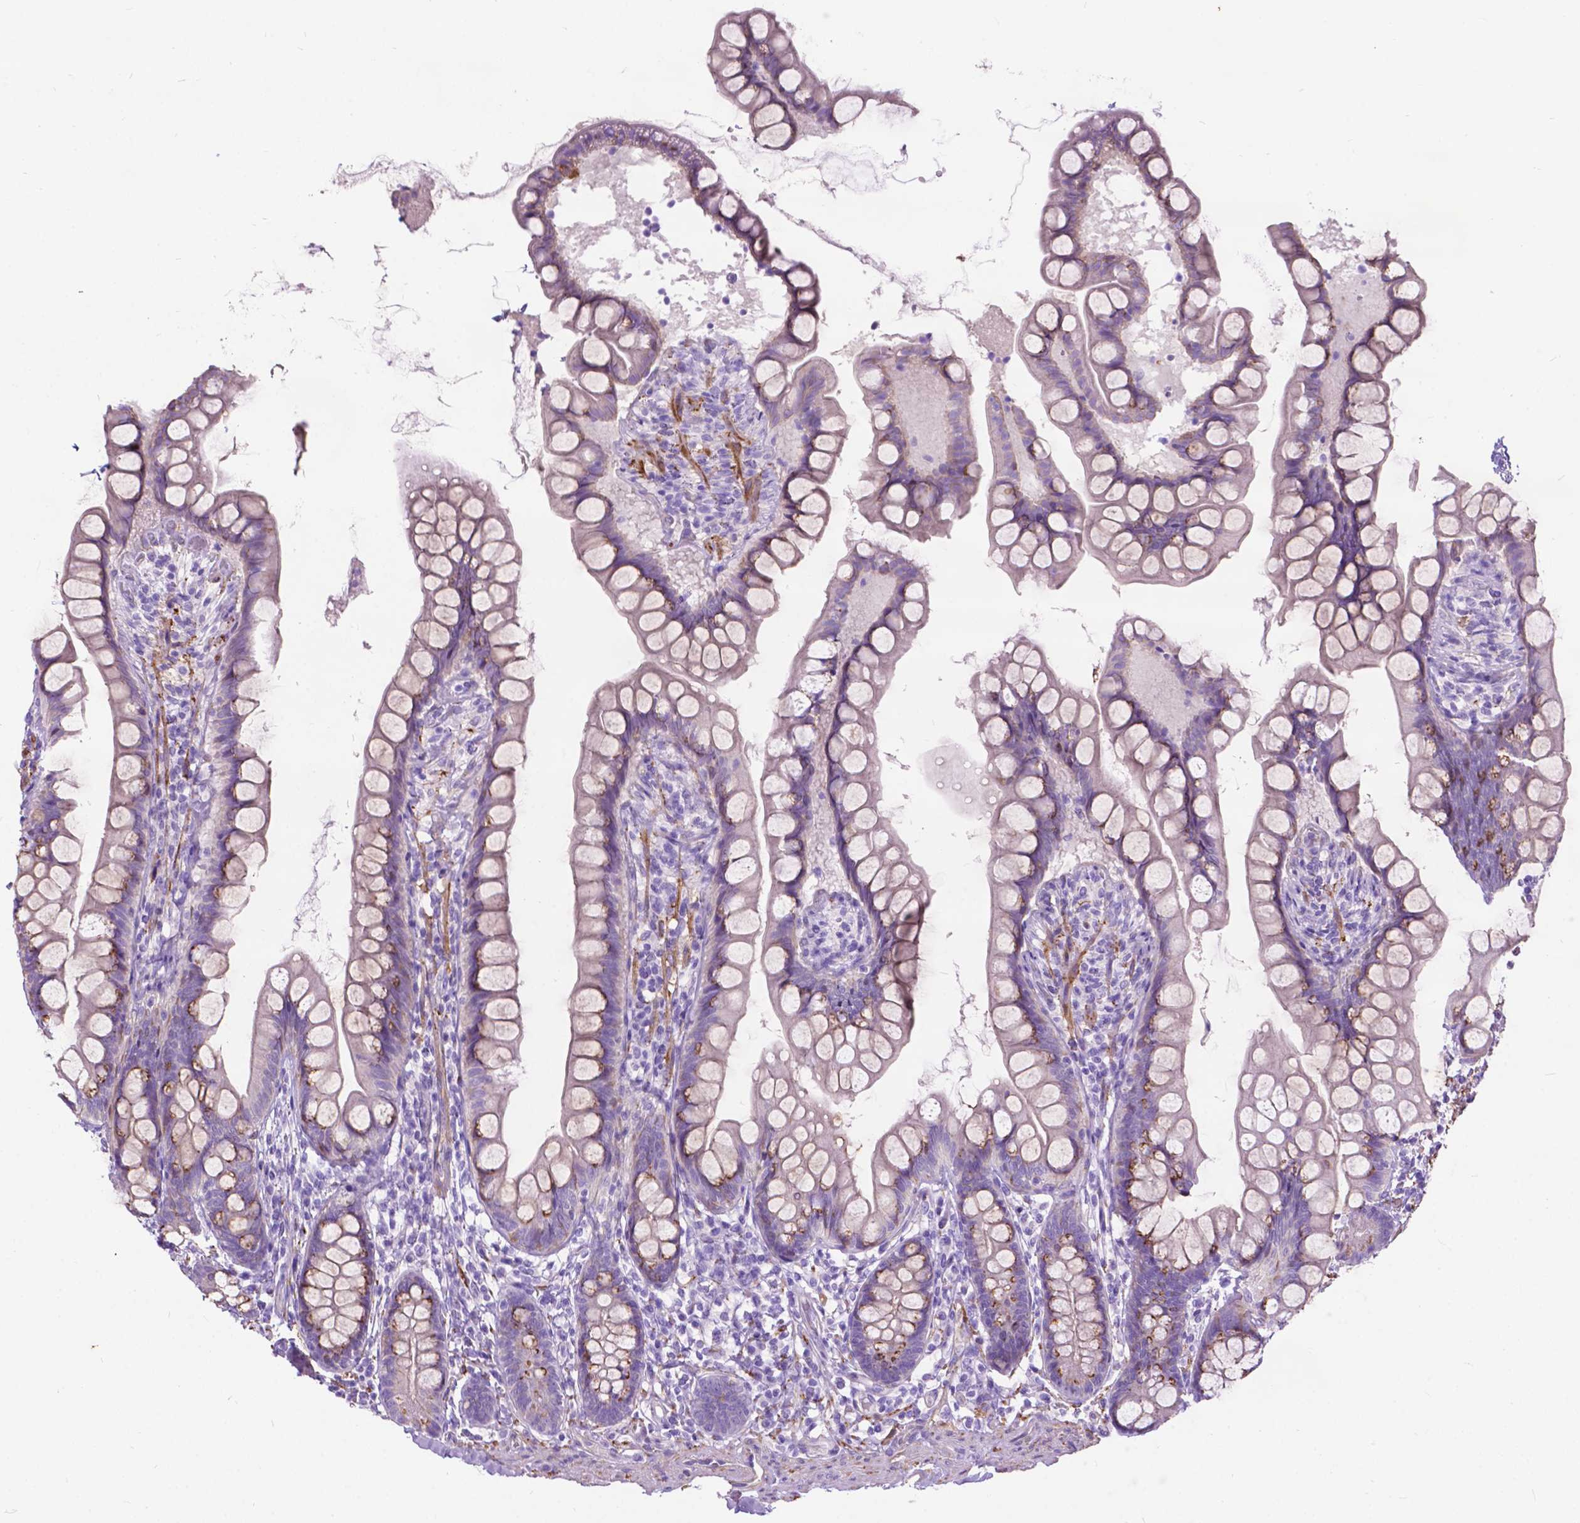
{"staining": {"intensity": "moderate", "quantity": "<25%", "location": "cytoplasmic/membranous"}, "tissue": "small intestine", "cell_type": "Glandular cells", "image_type": "normal", "snomed": [{"axis": "morphology", "description": "Normal tissue, NOS"}, {"axis": "topography", "description": "Small intestine"}], "caption": "Moderate cytoplasmic/membranous positivity is appreciated in approximately <25% of glandular cells in unremarkable small intestine. (DAB (3,3'-diaminobenzidine) IHC with brightfield microscopy, high magnification).", "gene": "PCDHA12", "patient": {"sex": "male", "age": 70}}